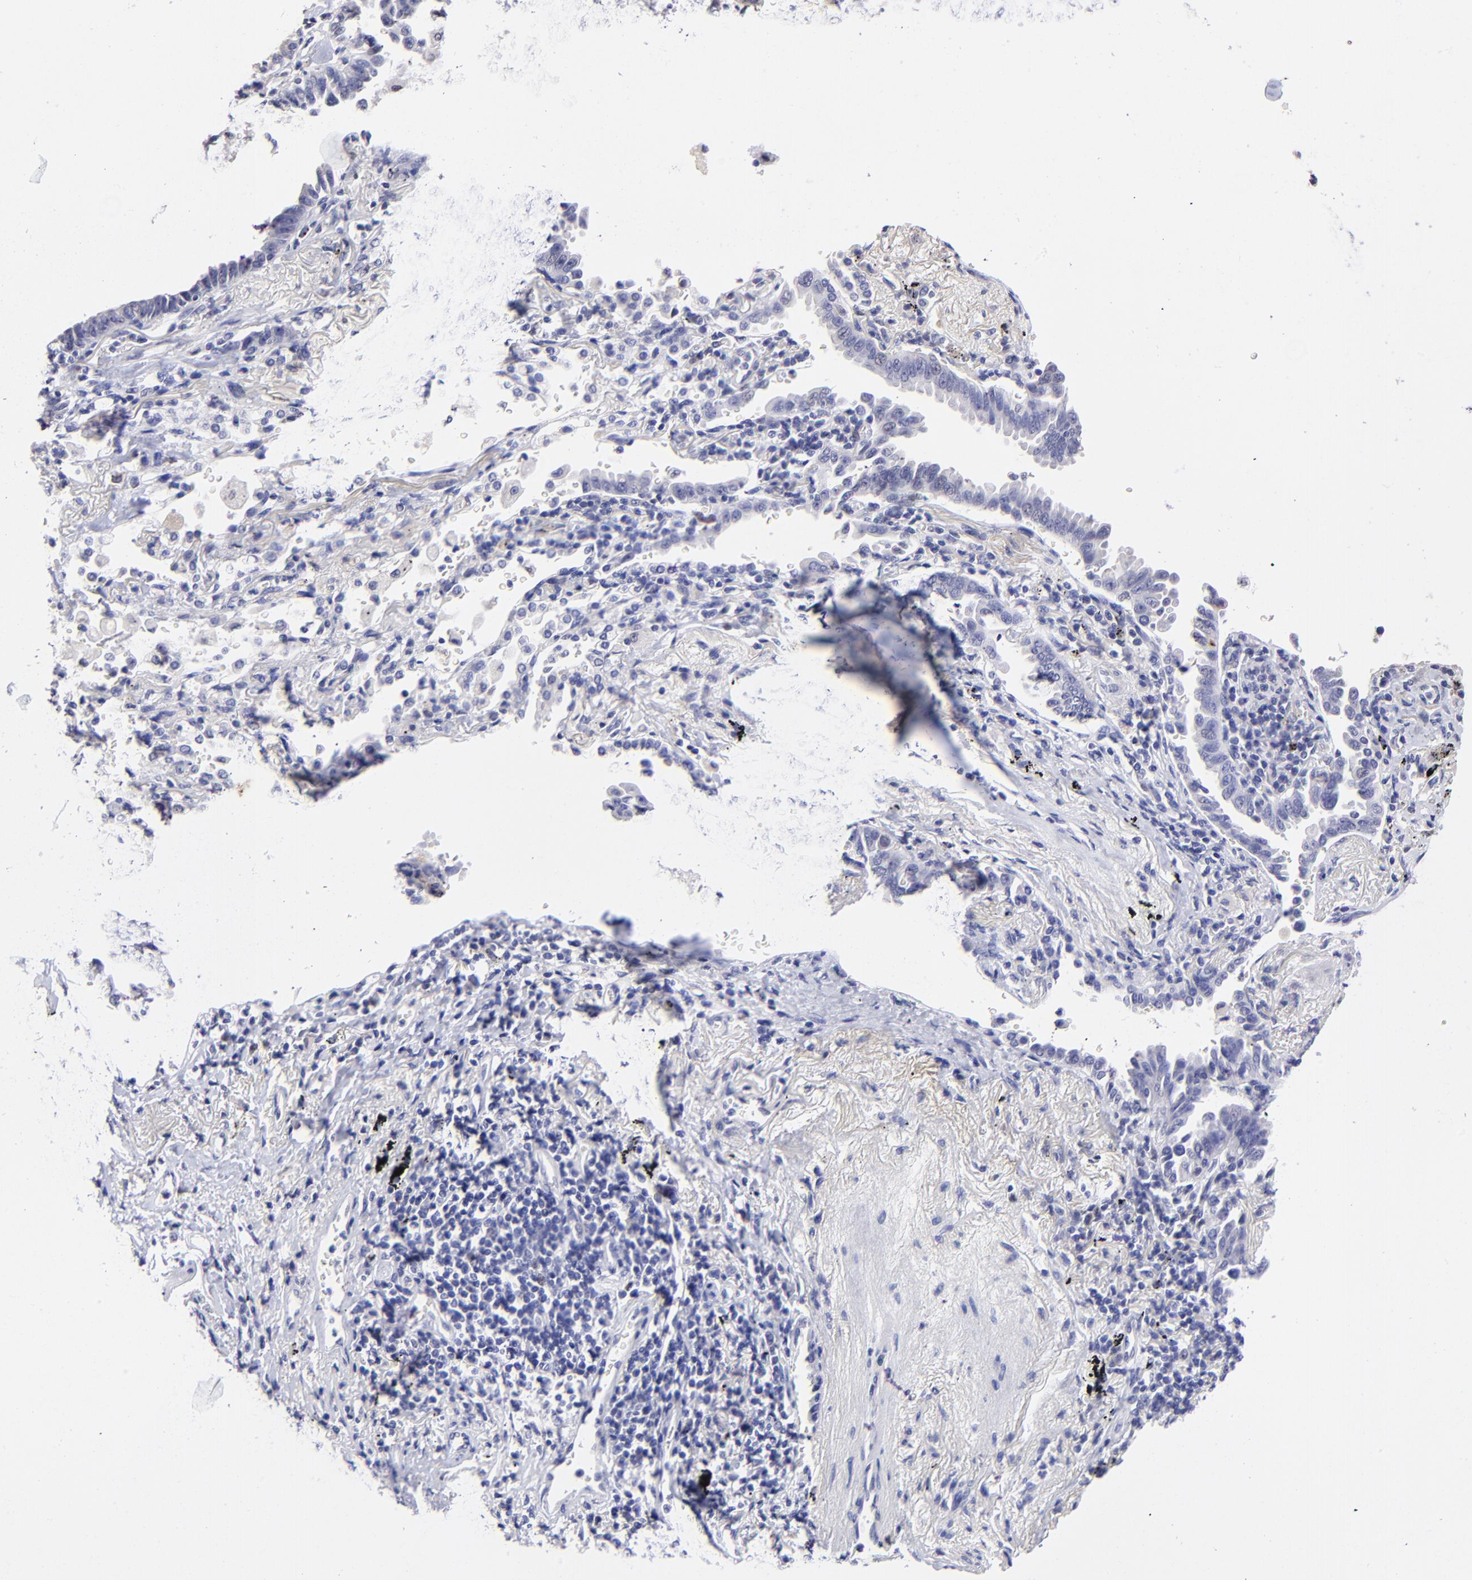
{"staining": {"intensity": "negative", "quantity": "none", "location": "none"}, "tissue": "lung cancer", "cell_type": "Tumor cells", "image_type": "cancer", "snomed": [{"axis": "morphology", "description": "Adenocarcinoma, NOS"}, {"axis": "topography", "description": "Lung"}], "caption": "There is no significant staining in tumor cells of lung adenocarcinoma.", "gene": "DNMT1", "patient": {"sex": "female", "age": 64}}